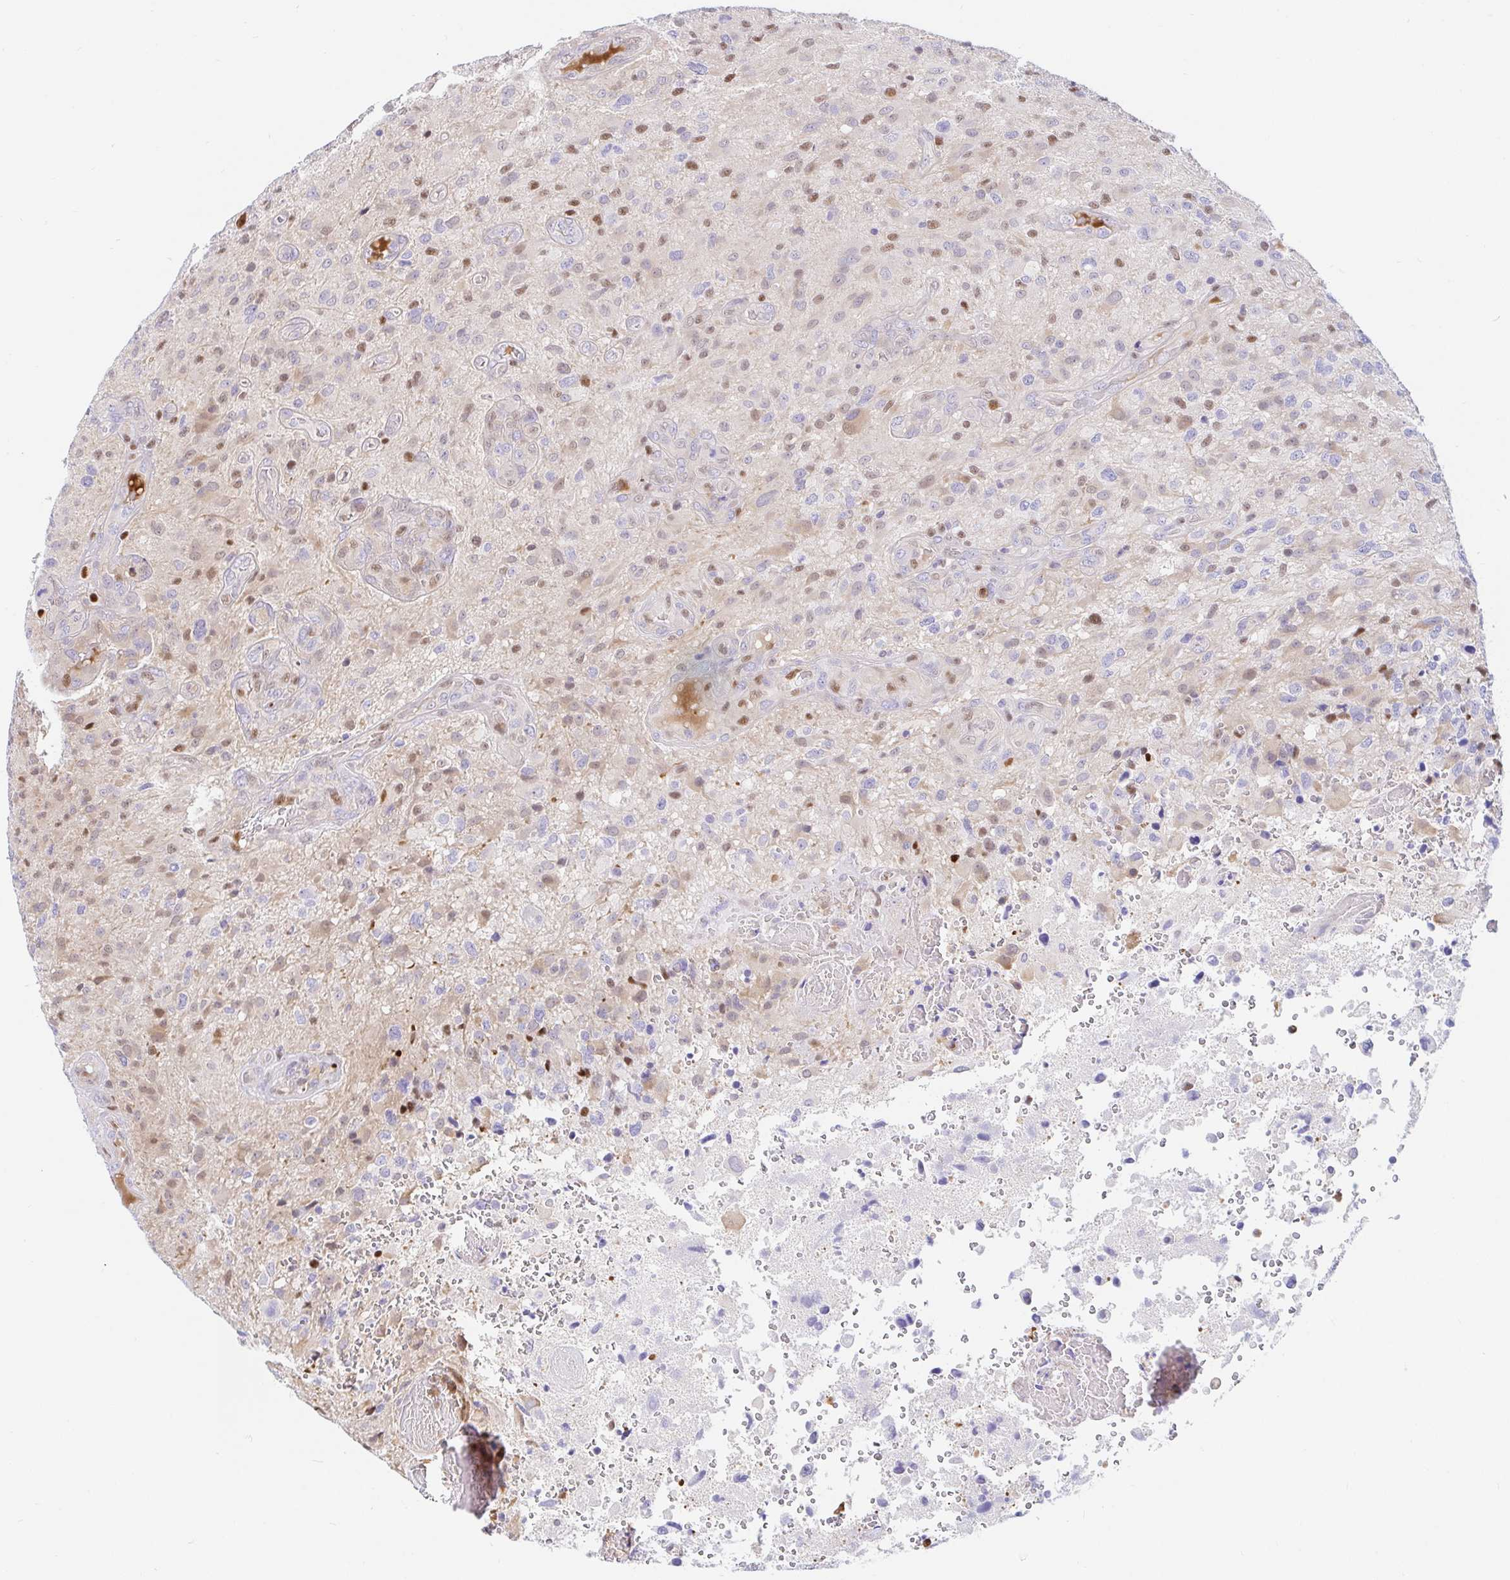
{"staining": {"intensity": "weak", "quantity": "25%-75%", "location": "nuclear"}, "tissue": "glioma", "cell_type": "Tumor cells", "image_type": "cancer", "snomed": [{"axis": "morphology", "description": "Glioma, malignant, High grade"}, {"axis": "topography", "description": "Brain"}], "caption": "Human glioma stained for a protein (brown) exhibits weak nuclear positive staining in about 25%-75% of tumor cells.", "gene": "HINFP", "patient": {"sex": "male", "age": 53}}